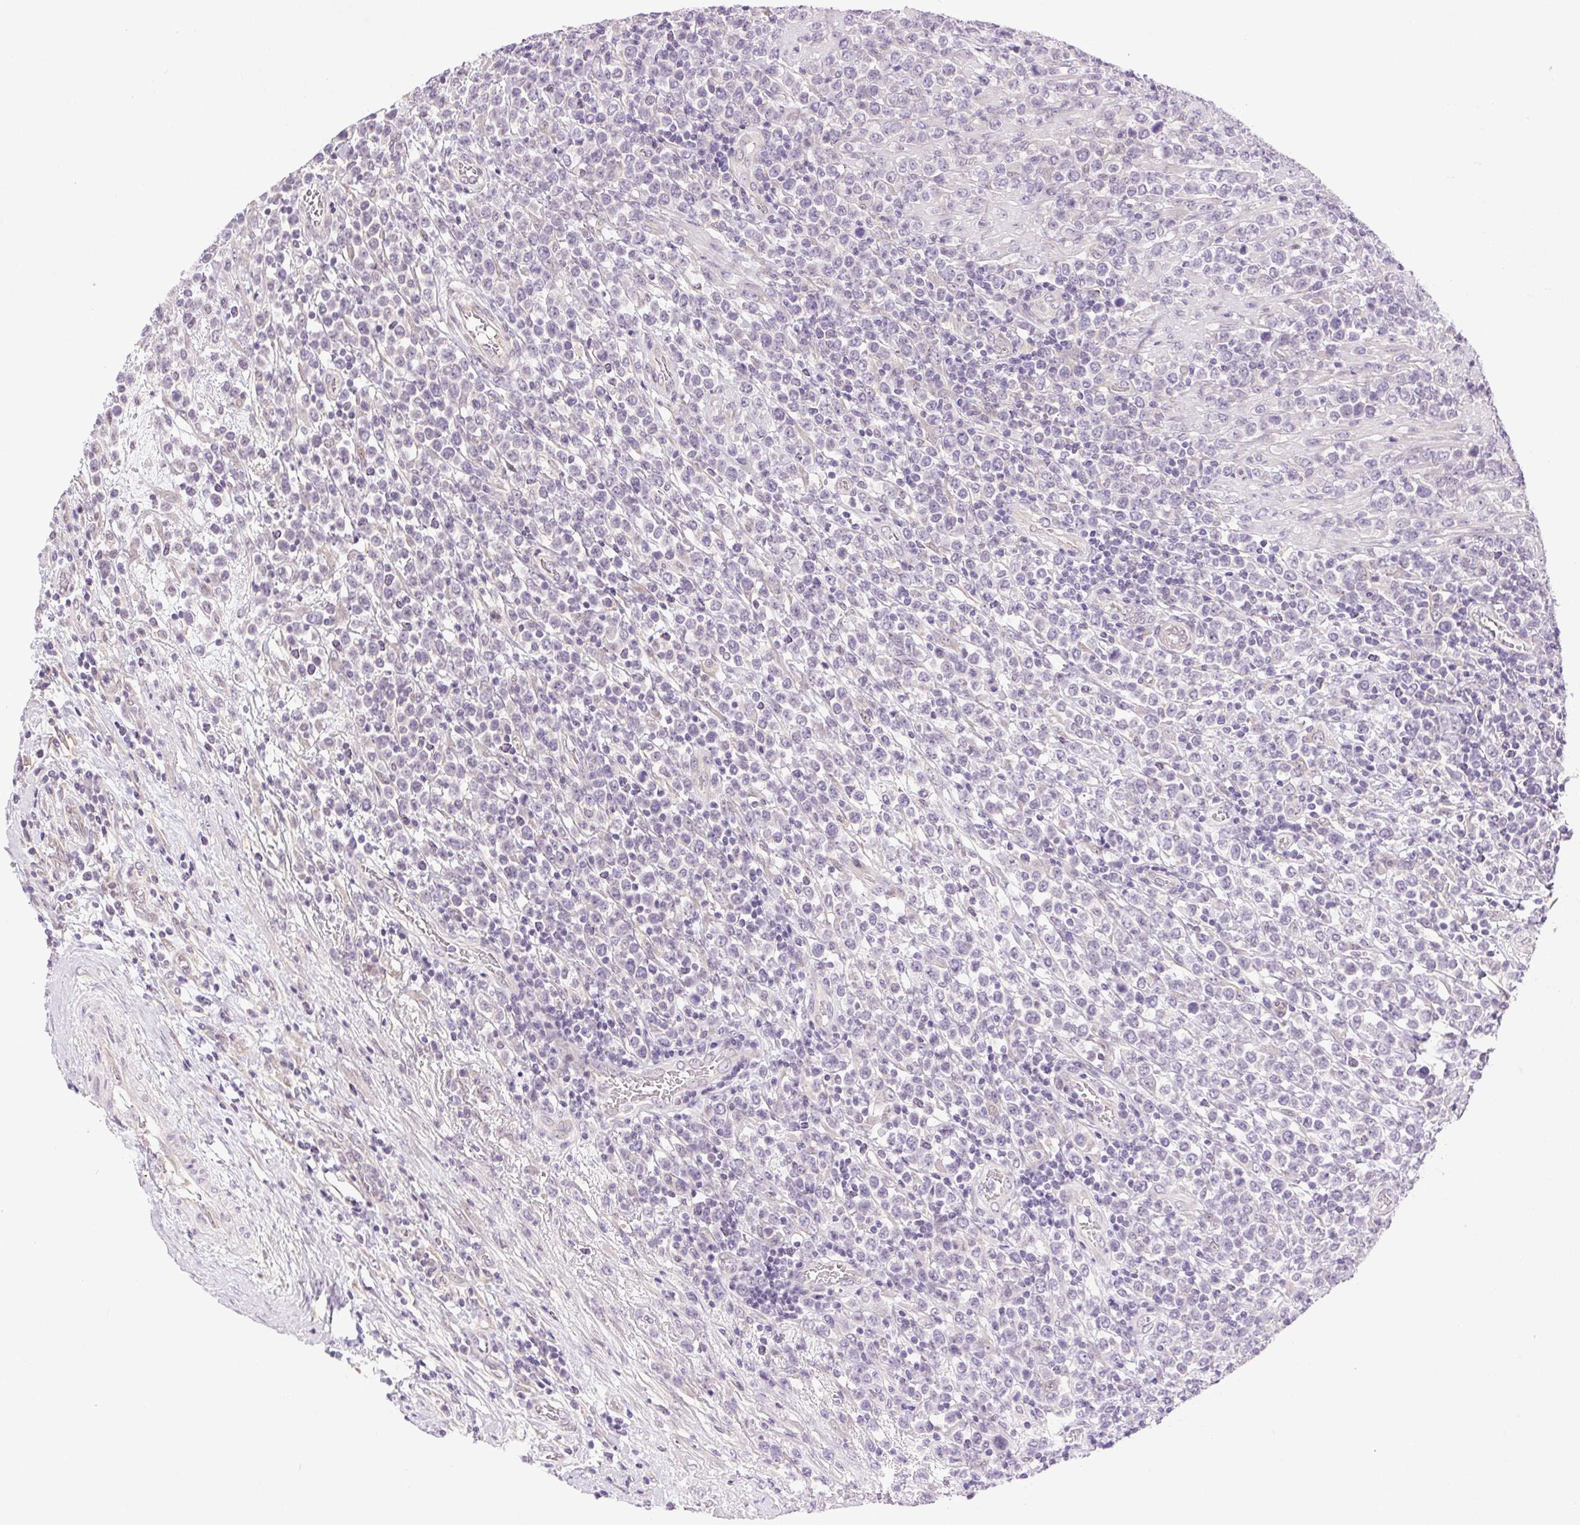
{"staining": {"intensity": "negative", "quantity": "none", "location": "none"}, "tissue": "lymphoma", "cell_type": "Tumor cells", "image_type": "cancer", "snomed": [{"axis": "morphology", "description": "Malignant lymphoma, non-Hodgkin's type, High grade"}, {"axis": "topography", "description": "Soft tissue"}], "caption": "IHC histopathology image of high-grade malignant lymphoma, non-Hodgkin's type stained for a protein (brown), which exhibits no expression in tumor cells.", "gene": "SYT11", "patient": {"sex": "female", "age": 56}}